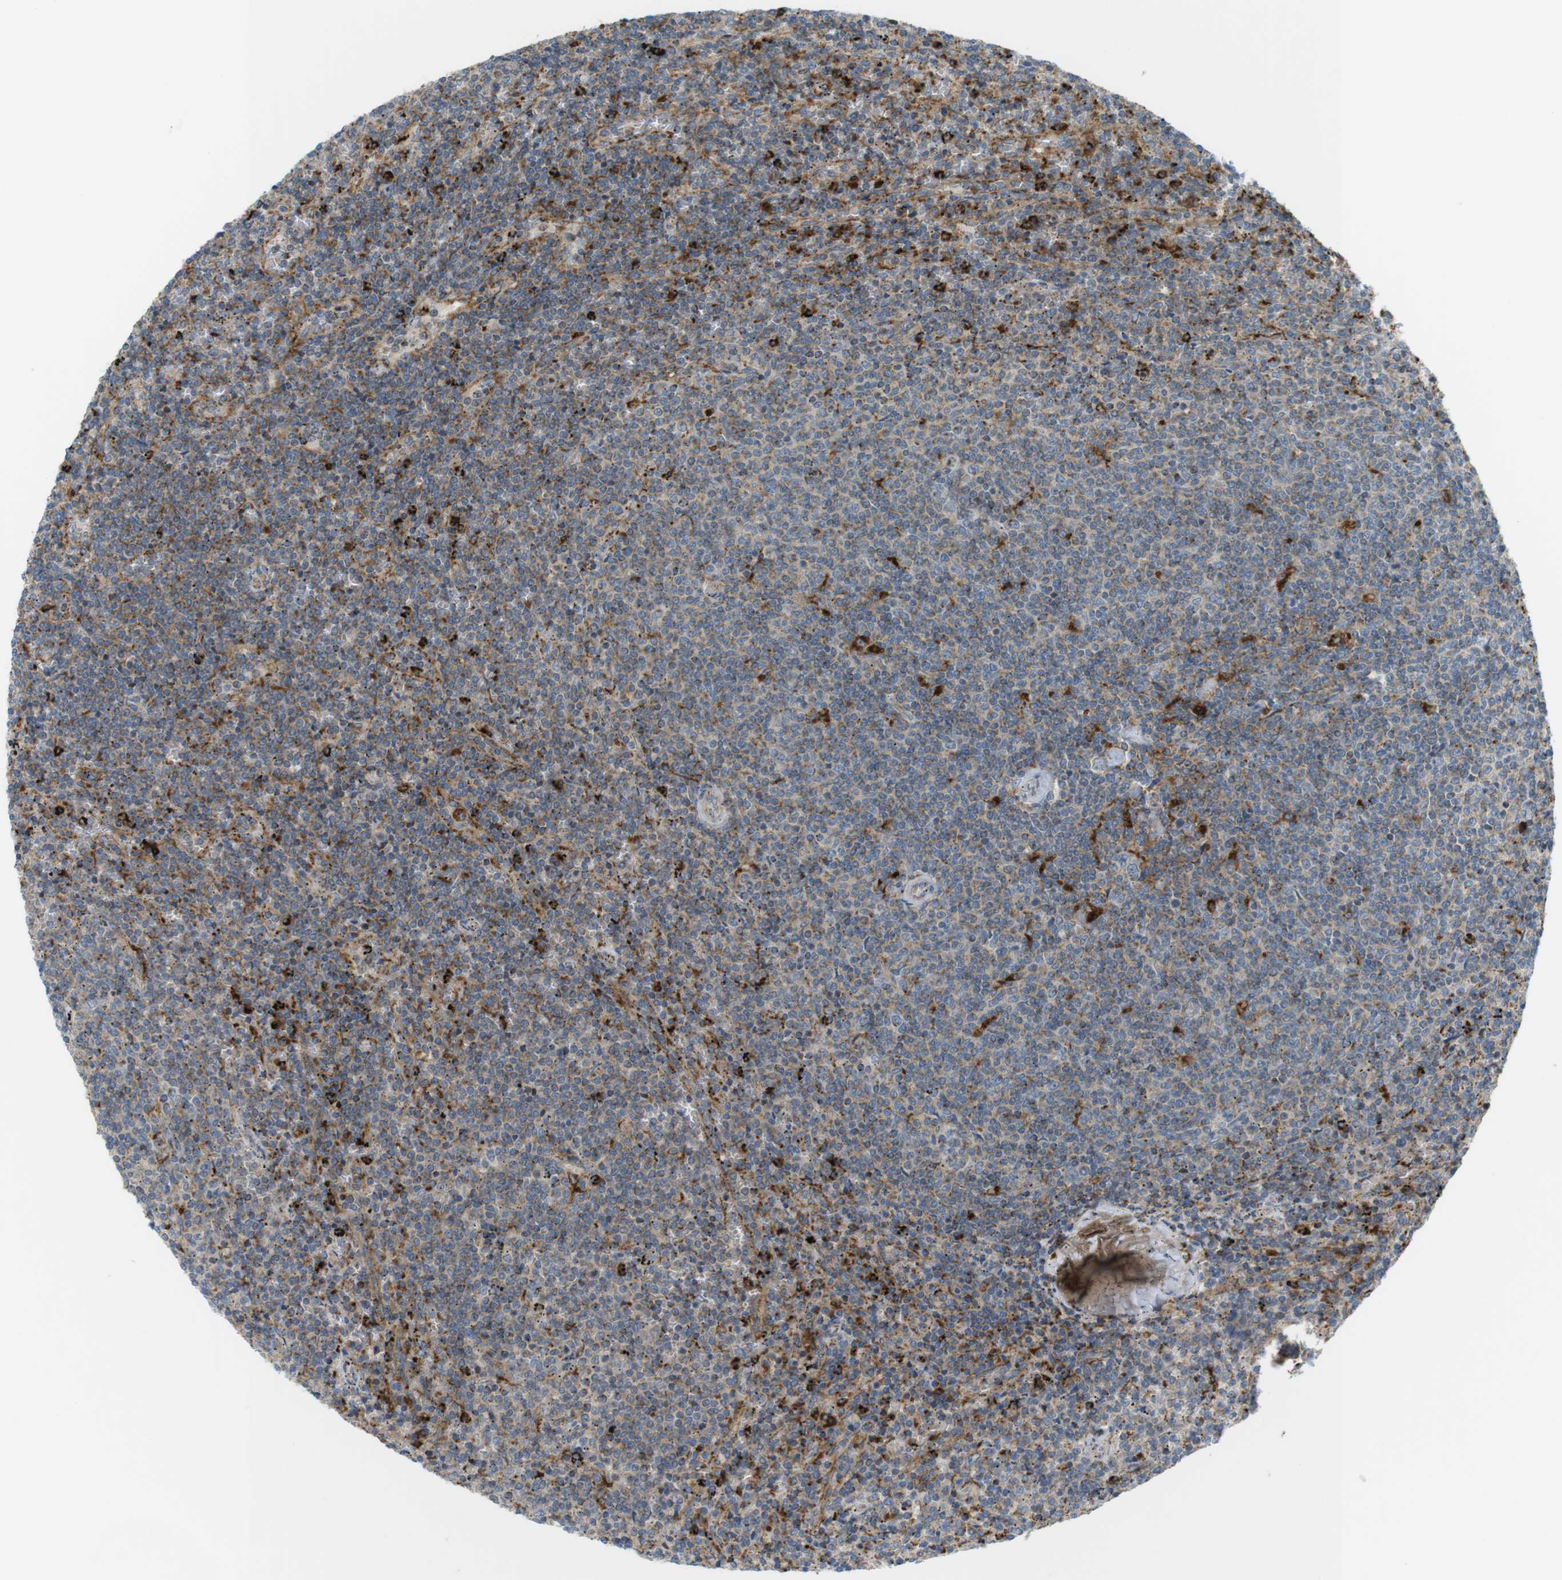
{"staining": {"intensity": "moderate", "quantity": ">75%", "location": "cytoplasmic/membranous"}, "tissue": "lymphoma", "cell_type": "Tumor cells", "image_type": "cancer", "snomed": [{"axis": "morphology", "description": "Malignant lymphoma, non-Hodgkin's type, Low grade"}, {"axis": "topography", "description": "Spleen"}], "caption": "This photomicrograph exhibits immunohistochemistry staining of low-grade malignant lymphoma, non-Hodgkin's type, with medium moderate cytoplasmic/membranous positivity in about >75% of tumor cells.", "gene": "LAMP1", "patient": {"sex": "female", "age": 50}}